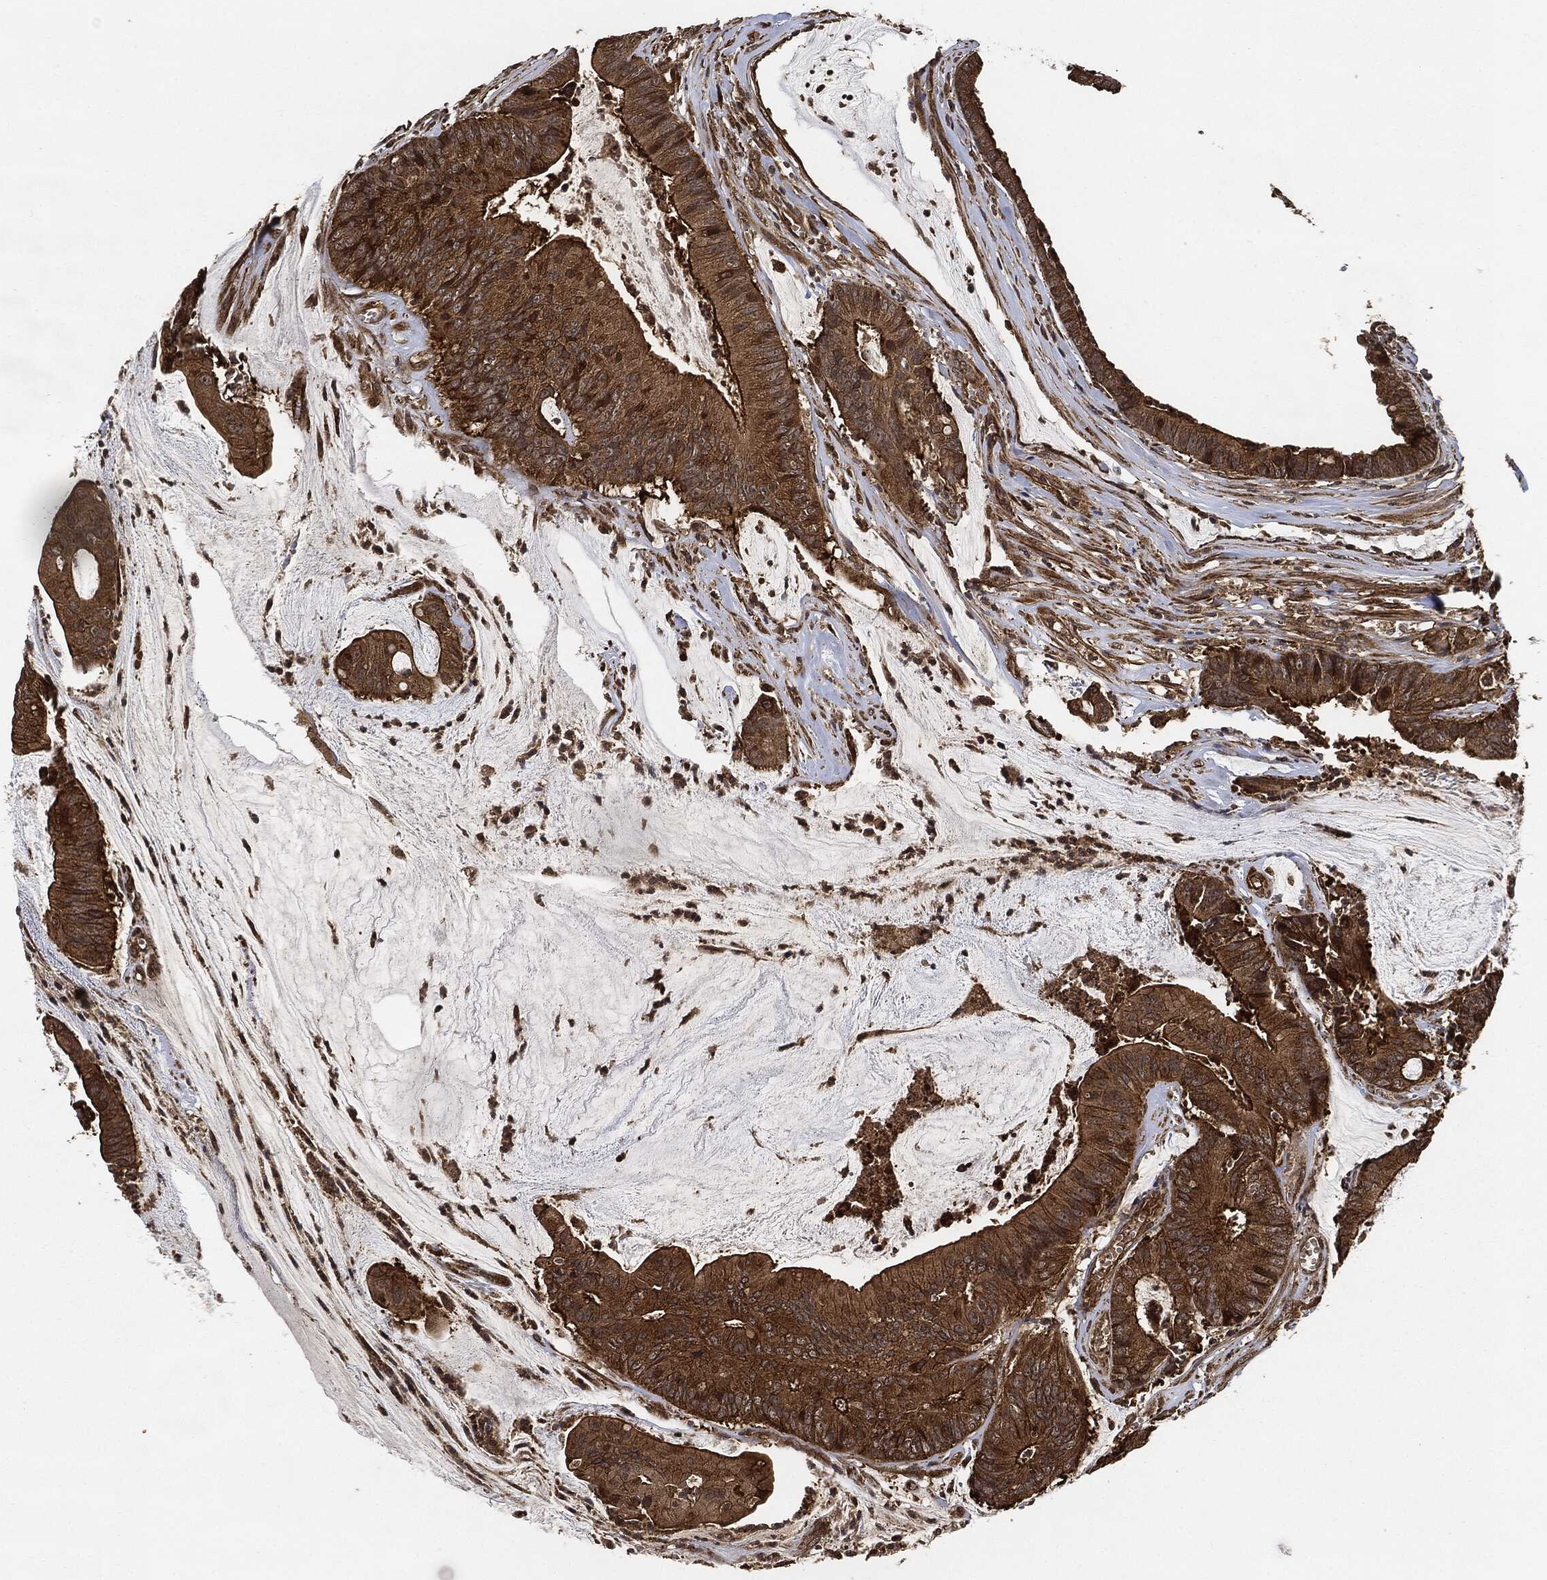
{"staining": {"intensity": "strong", "quantity": ">75%", "location": "cytoplasmic/membranous"}, "tissue": "colorectal cancer", "cell_type": "Tumor cells", "image_type": "cancer", "snomed": [{"axis": "morphology", "description": "Adenocarcinoma, NOS"}, {"axis": "topography", "description": "Colon"}], "caption": "About >75% of tumor cells in colorectal cancer (adenocarcinoma) exhibit strong cytoplasmic/membranous protein staining as visualized by brown immunohistochemical staining.", "gene": "CEP290", "patient": {"sex": "female", "age": 69}}